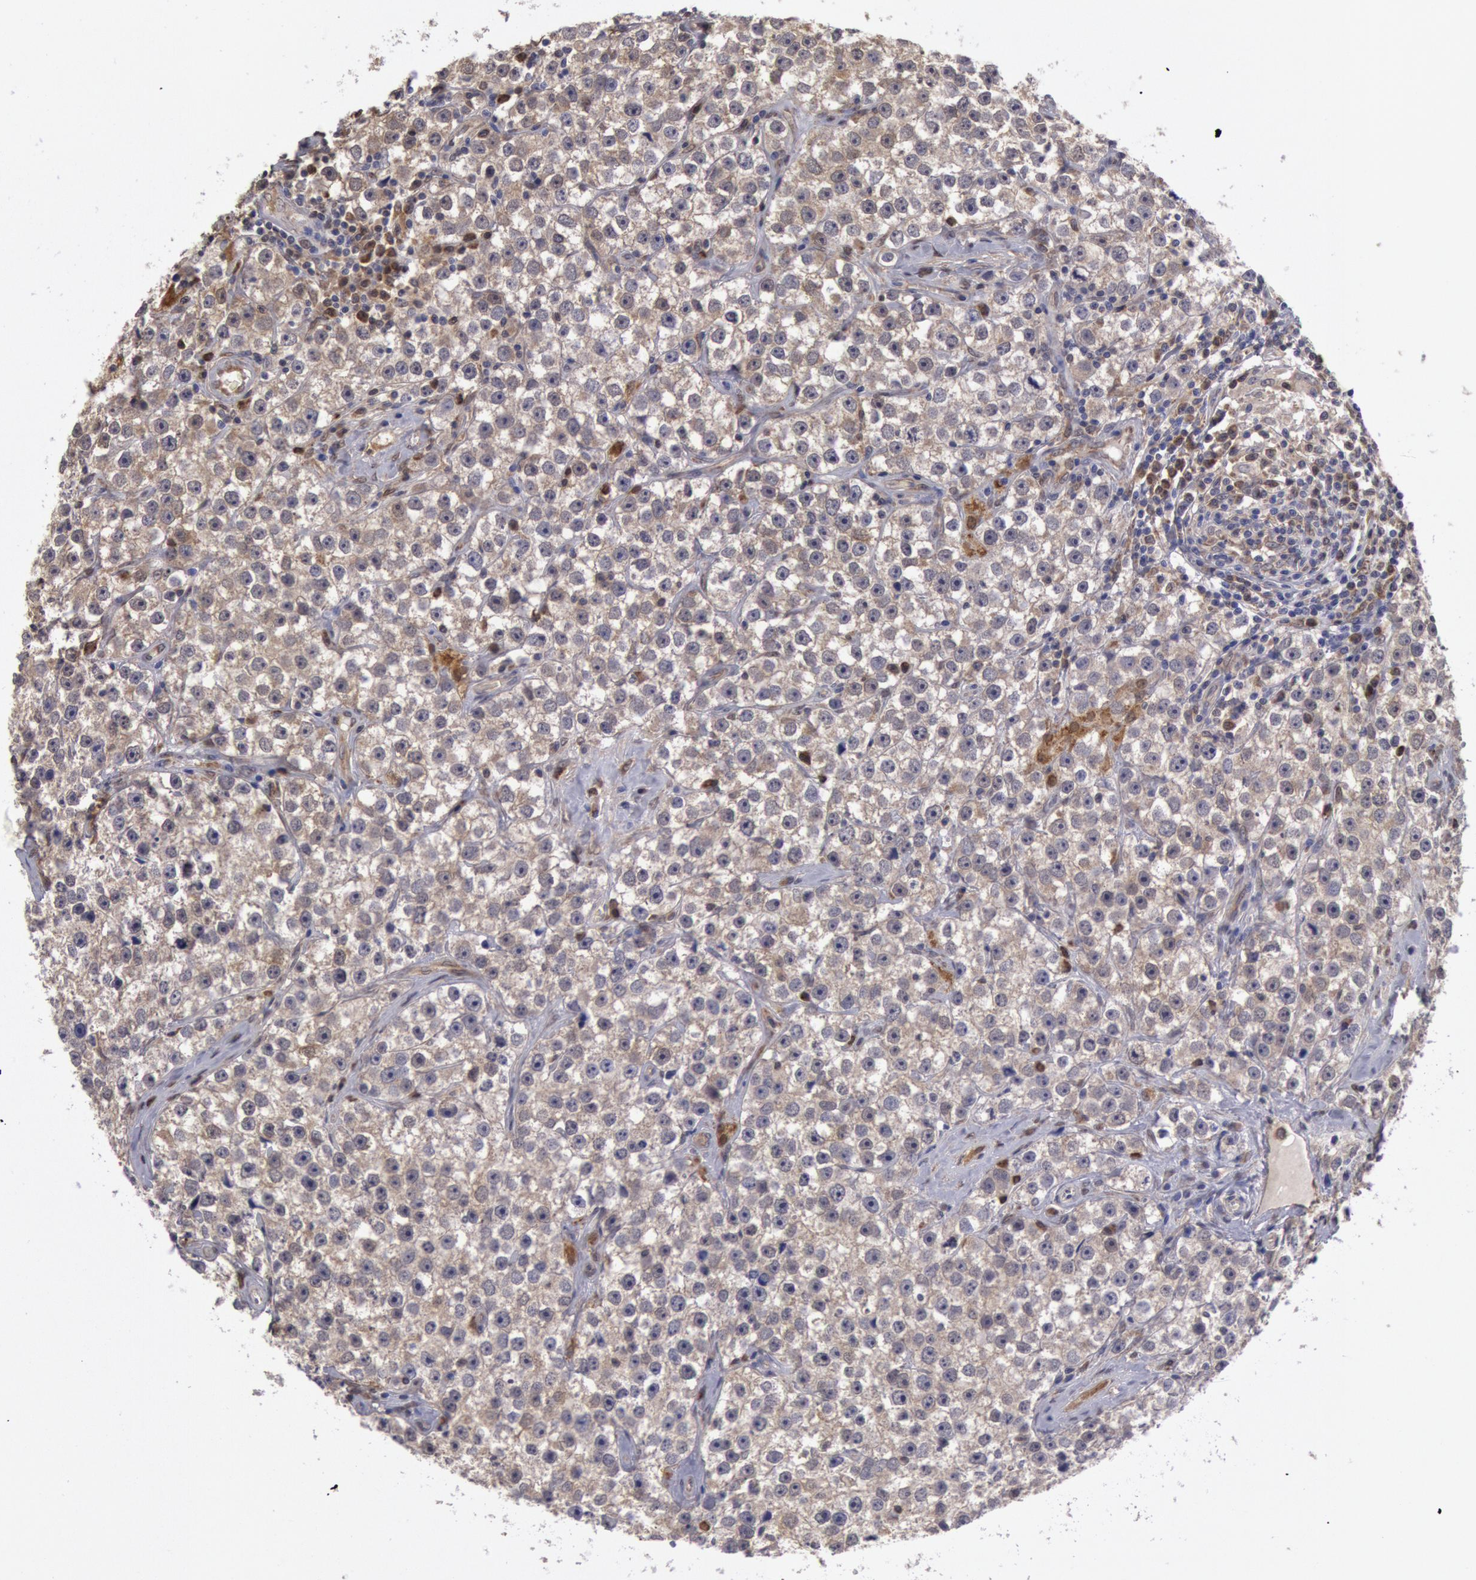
{"staining": {"intensity": "weak", "quantity": ">75%", "location": "cytoplasmic/membranous"}, "tissue": "testis cancer", "cell_type": "Tumor cells", "image_type": "cancer", "snomed": [{"axis": "morphology", "description": "Seminoma, NOS"}, {"axis": "topography", "description": "Testis"}], "caption": "Immunohistochemistry (IHC) staining of testis cancer (seminoma), which reveals low levels of weak cytoplasmic/membranous positivity in approximately >75% of tumor cells indicating weak cytoplasmic/membranous protein staining. The staining was performed using DAB (brown) for protein detection and nuclei were counterstained in hematoxylin (blue).", "gene": "MPST", "patient": {"sex": "male", "age": 32}}